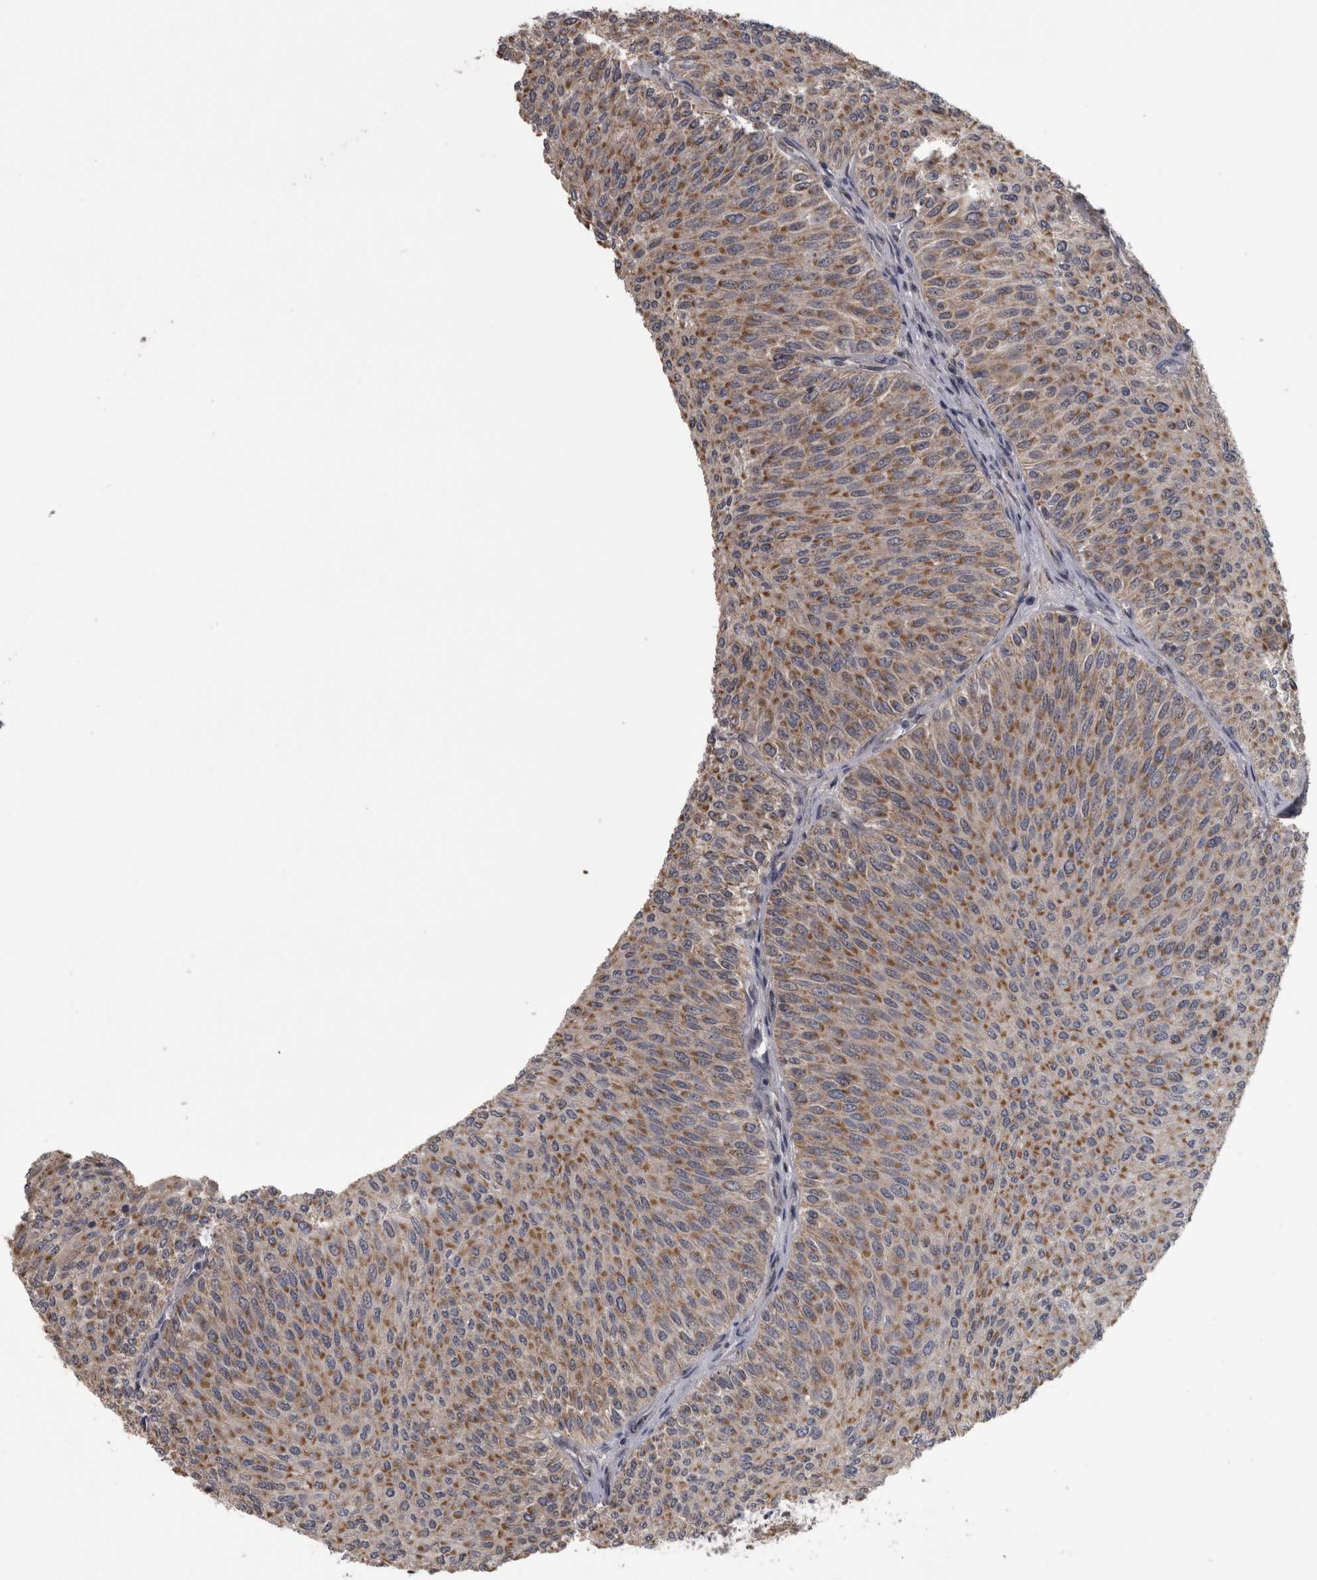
{"staining": {"intensity": "moderate", "quantity": ">75%", "location": "cytoplasmic/membranous"}, "tissue": "urothelial cancer", "cell_type": "Tumor cells", "image_type": "cancer", "snomed": [{"axis": "morphology", "description": "Urothelial carcinoma, Low grade"}, {"axis": "topography", "description": "Urinary bladder"}], "caption": "Immunohistochemistry photomicrograph of neoplastic tissue: urothelial cancer stained using immunohistochemistry (IHC) reveals medium levels of moderate protein expression localized specifically in the cytoplasmic/membranous of tumor cells, appearing as a cytoplasmic/membranous brown color.", "gene": "DBT", "patient": {"sex": "male", "age": 78}}